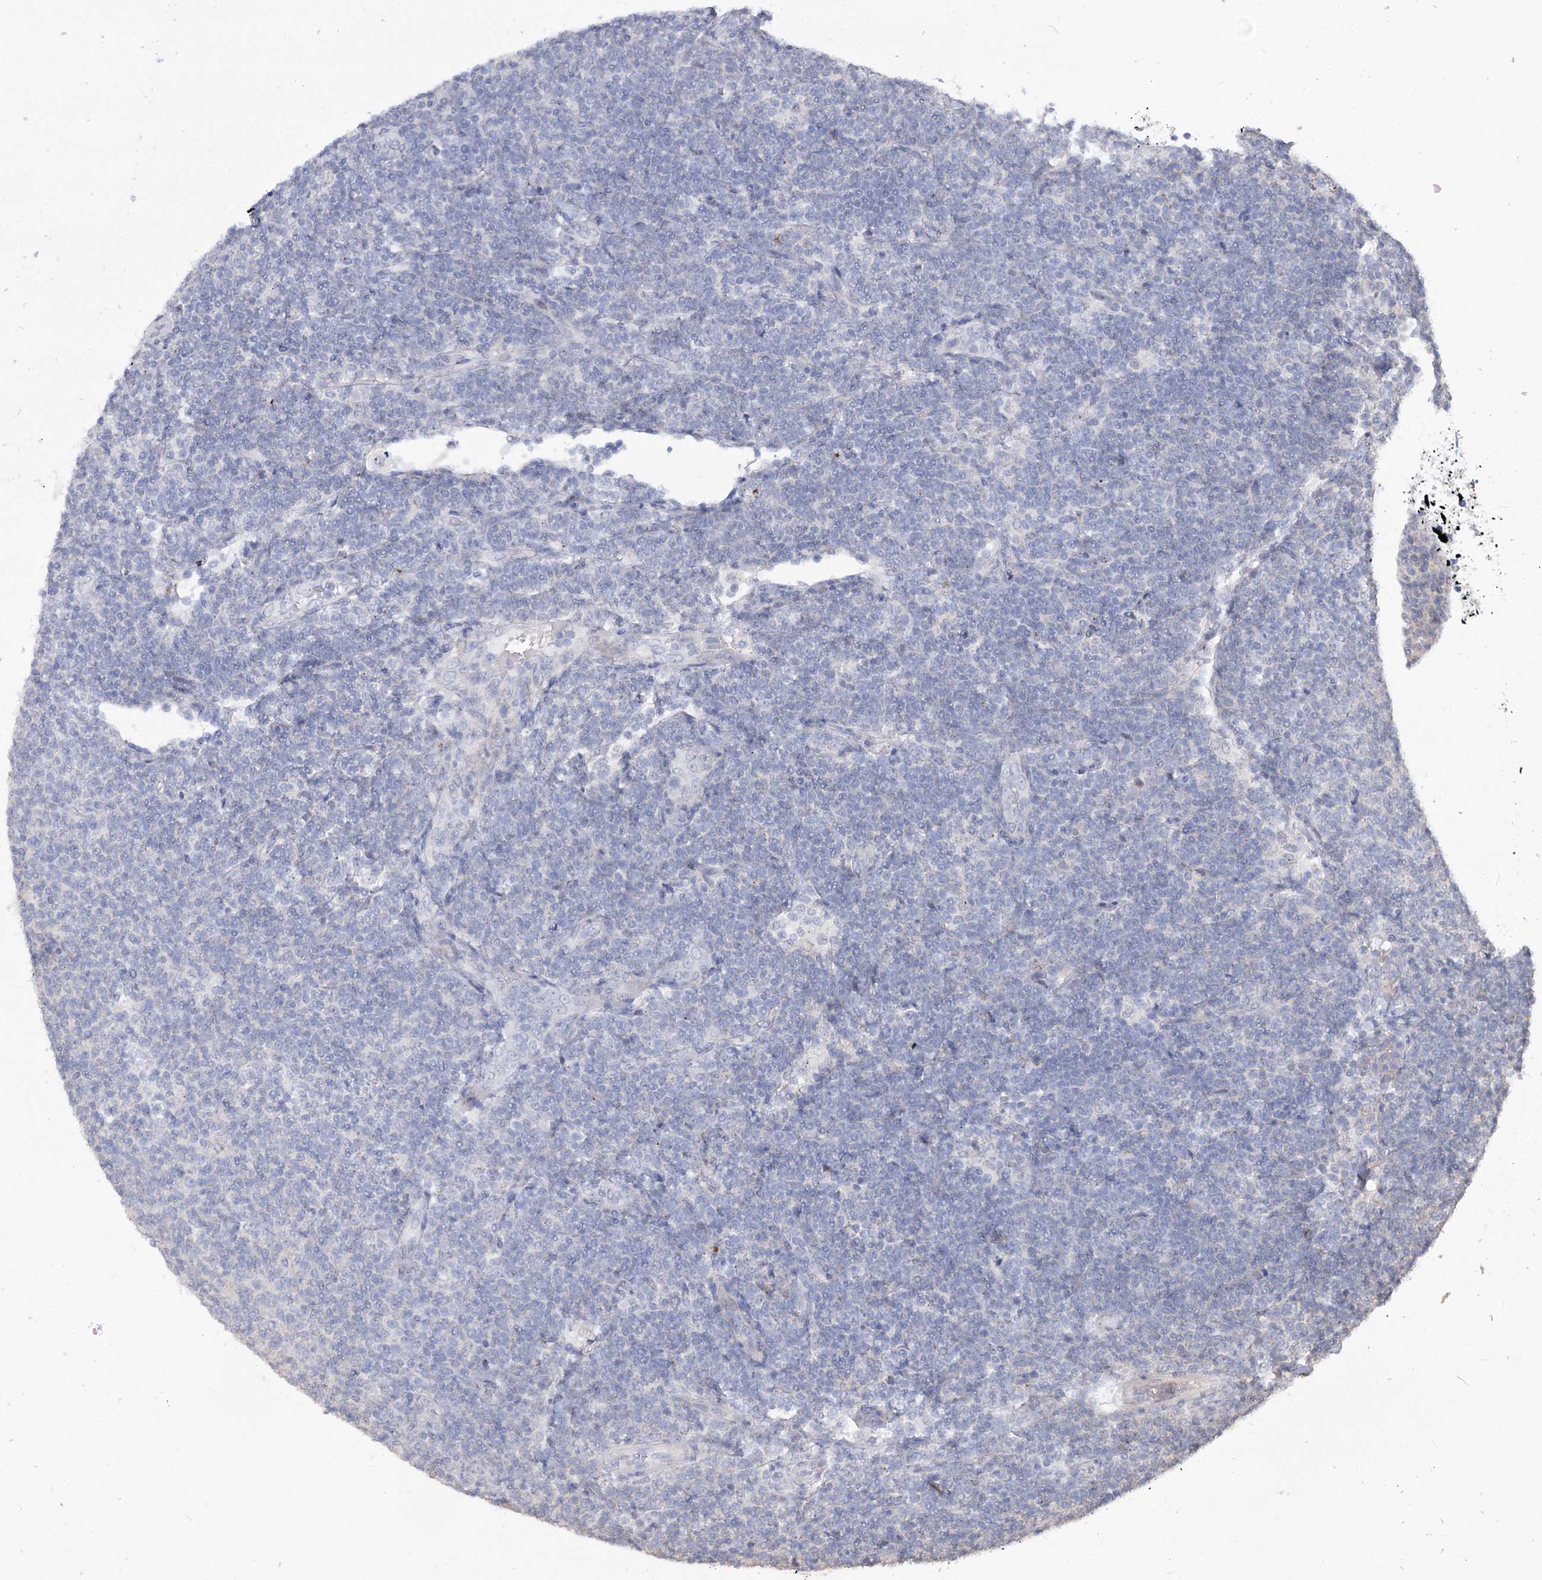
{"staining": {"intensity": "negative", "quantity": "none", "location": "none"}, "tissue": "lymphoma", "cell_type": "Tumor cells", "image_type": "cancer", "snomed": [{"axis": "morphology", "description": "Malignant lymphoma, non-Hodgkin's type, Low grade"}, {"axis": "topography", "description": "Lymph node"}], "caption": "High power microscopy photomicrograph of an IHC histopathology image of low-grade malignant lymphoma, non-Hodgkin's type, revealing no significant staining in tumor cells. (Stains: DAB (3,3'-diaminobenzidine) immunohistochemistry (IHC) with hematoxylin counter stain, Microscopy: brightfield microscopy at high magnification).", "gene": "ATP10B", "patient": {"sex": "male", "age": 66}}